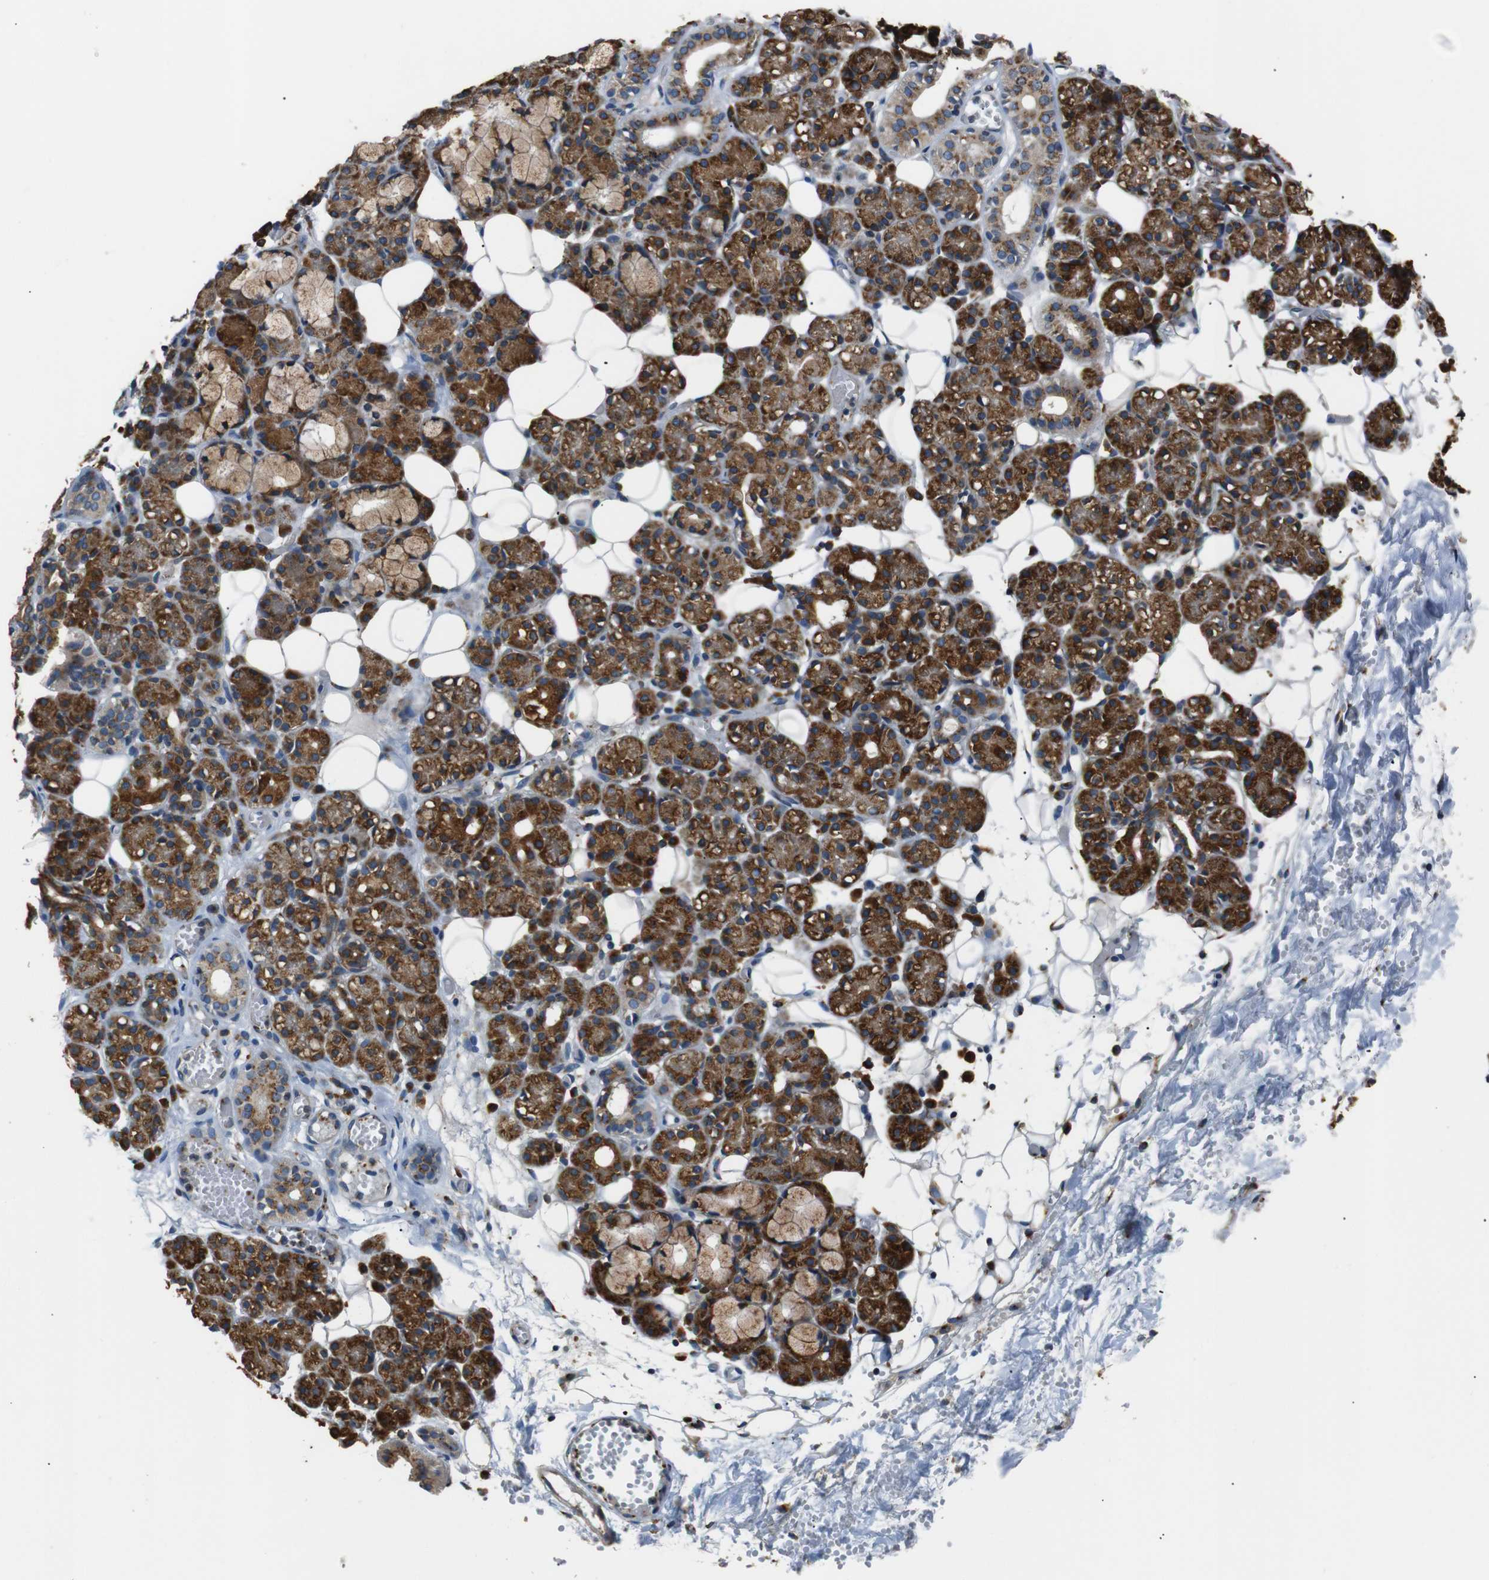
{"staining": {"intensity": "strong", "quantity": ">75%", "location": "cytoplasmic/membranous"}, "tissue": "salivary gland", "cell_type": "Glandular cells", "image_type": "normal", "snomed": [{"axis": "morphology", "description": "Normal tissue, NOS"}, {"axis": "topography", "description": "Salivary gland"}], "caption": "Protein analysis of normal salivary gland displays strong cytoplasmic/membranous staining in approximately >75% of glandular cells. (Stains: DAB (3,3'-diaminobenzidine) in brown, nuclei in blue, Microscopy: brightfield microscopy at high magnification).", "gene": "TMED2", "patient": {"sex": "male", "age": 63}}